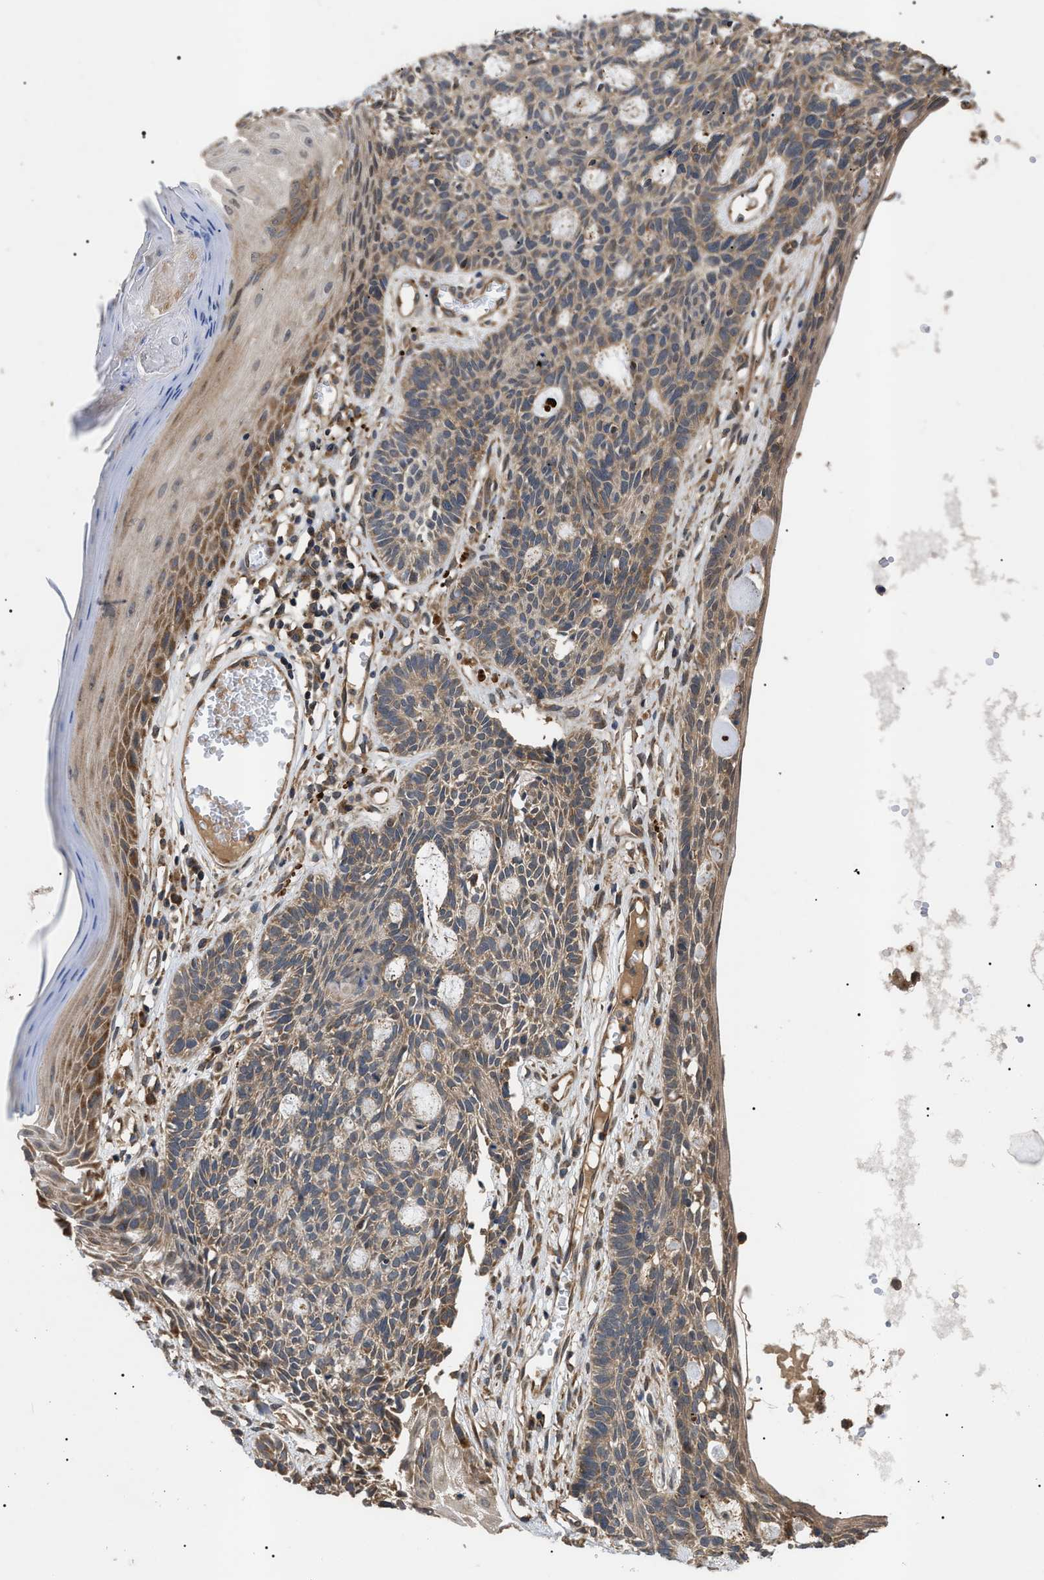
{"staining": {"intensity": "weak", "quantity": ">75%", "location": "cytoplasmic/membranous"}, "tissue": "skin cancer", "cell_type": "Tumor cells", "image_type": "cancer", "snomed": [{"axis": "morphology", "description": "Basal cell carcinoma"}, {"axis": "topography", "description": "Skin"}], "caption": "This is a photomicrograph of immunohistochemistry (IHC) staining of skin cancer (basal cell carcinoma), which shows weak expression in the cytoplasmic/membranous of tumor cells.", "gene": "ASTL", "patient": {"sex": "male", "age": 67}}